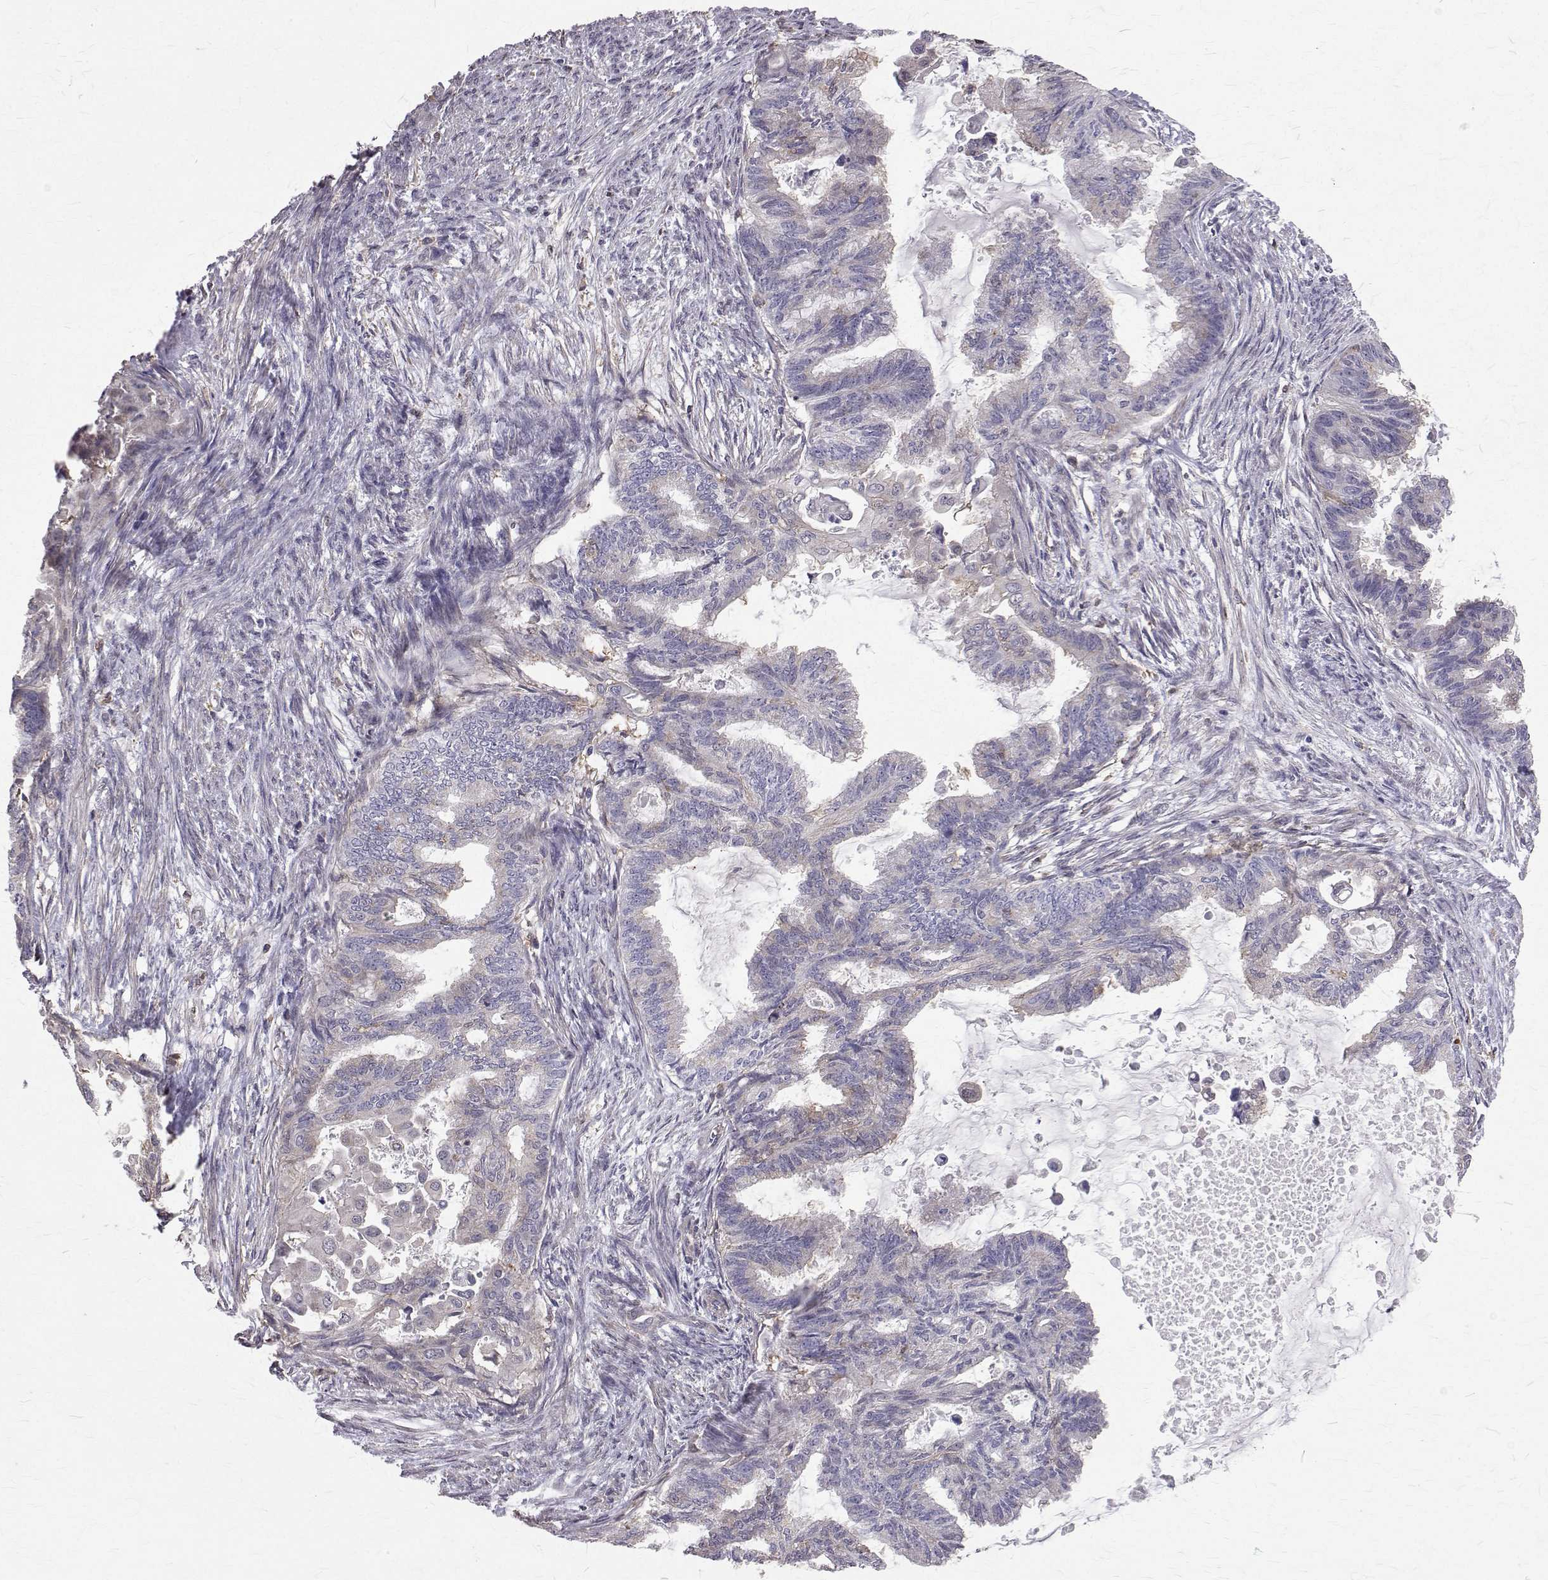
{"staining": {"intensity": "negative", "quantity": "none", "location": "none"}, "tissue": "endometrial cancer", "cell_type": "Tumor cells", "image_type": "cancer", "snomed": [{"axis": "morphology", "description": "Adenocarcinoma, NOS"}, {"axis": "topography", "description": "Endometrium"}], "caption": "DAB immunohistochemical staining of adenocarcinoma (endometrial) exhibits no significant expression in tumor cells.", "gene": "CCDC89", "patient": {"sex": "female", "age": 86}}